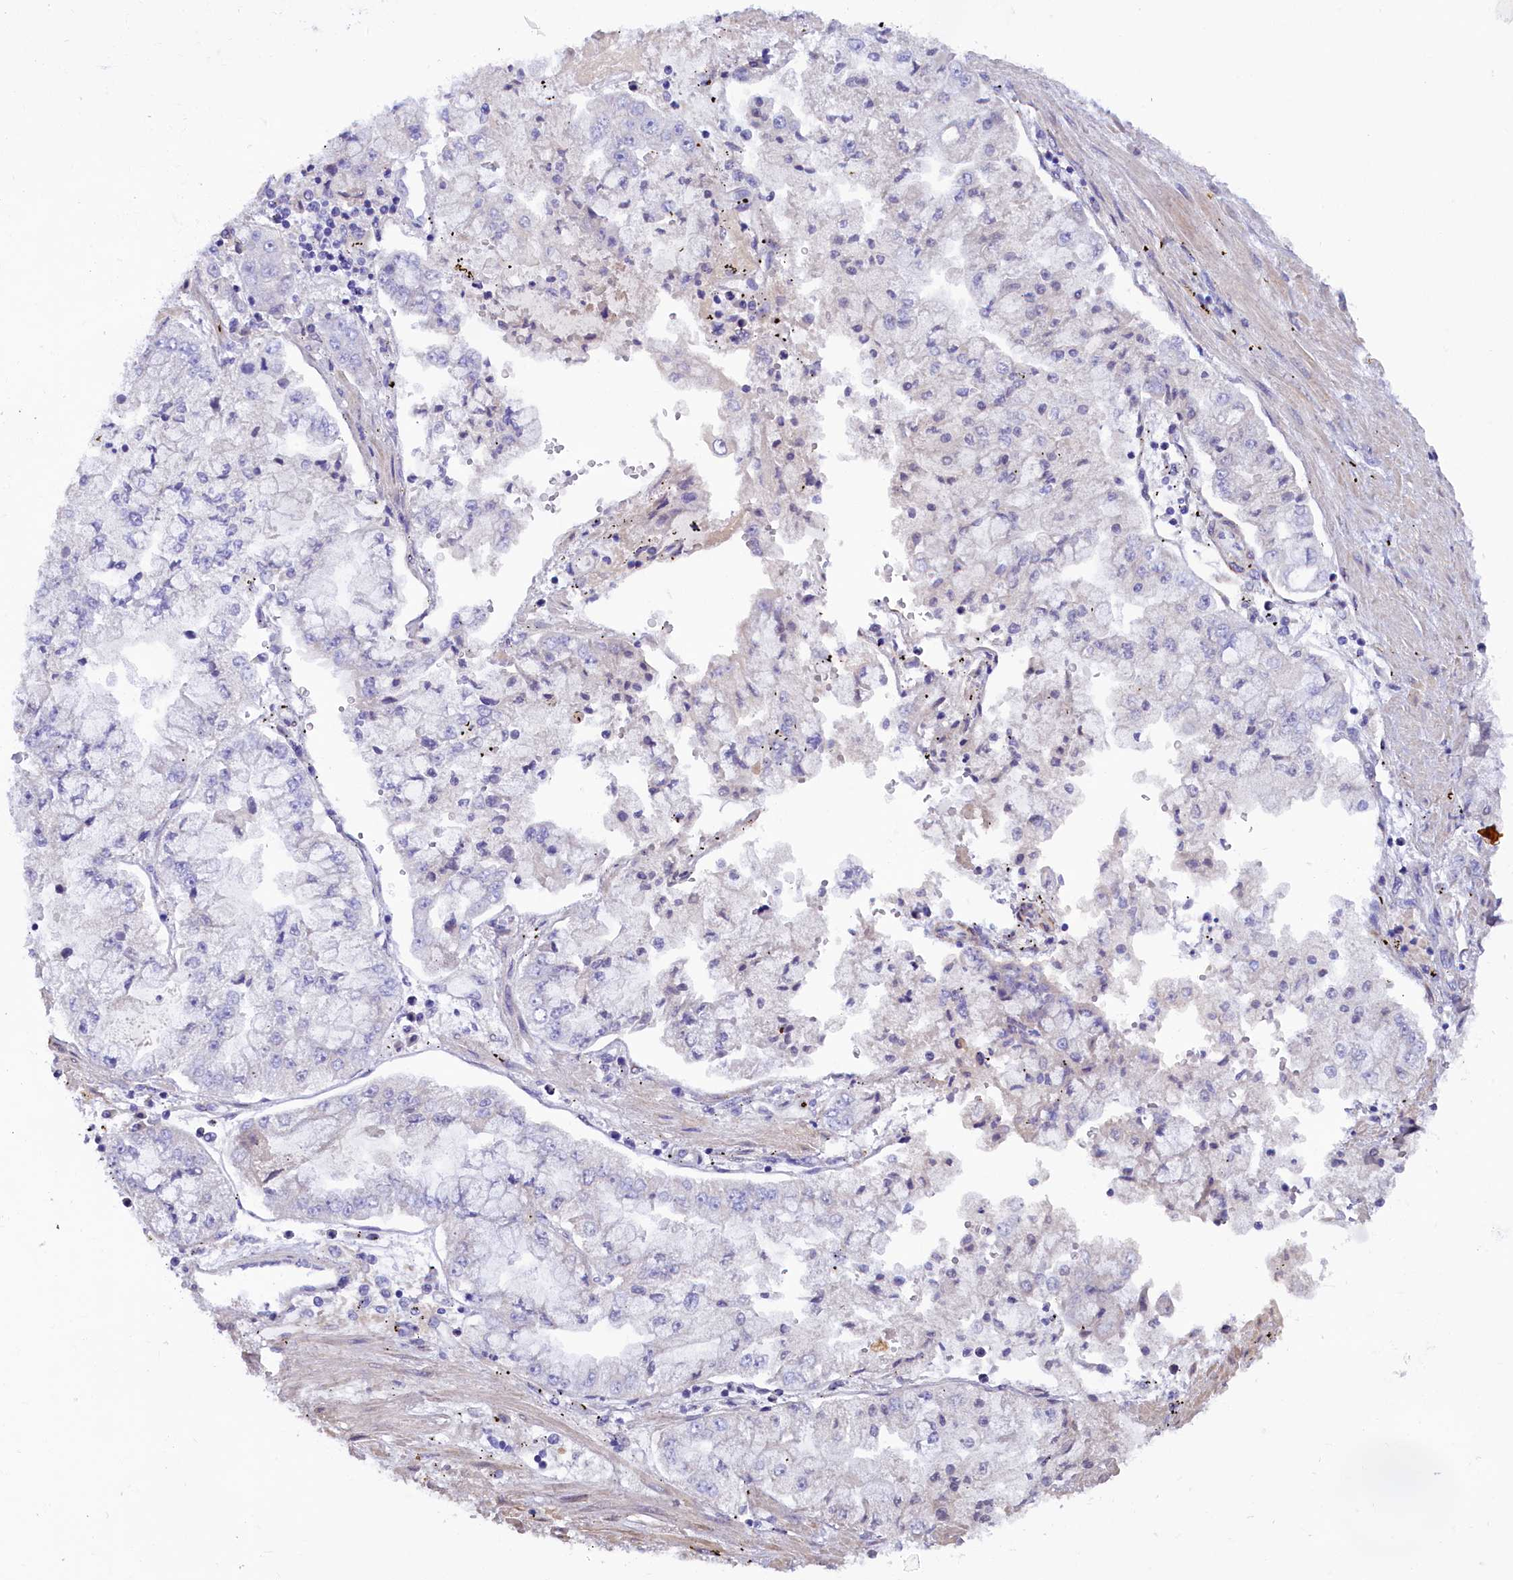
{"staining": {"intensity": "negative", "quantity": "none", "location": "none"}, "tissue": "stomach cancer", "cell_type": "Tumor cells", "image_type": "cancer", "snomed": [{"axis": "morphology", "description": "Adenocarcinoma, NOS"}, {"axis": "topography", "description": "Stomach"}], "caption": "The immunohistochemistry (IHC) histopathology image has no significant expression in tumor cells of stomach adenocarcinoma tissue.", "gene": "SOD3", "patient": {"sex": "male", "age": 76}}